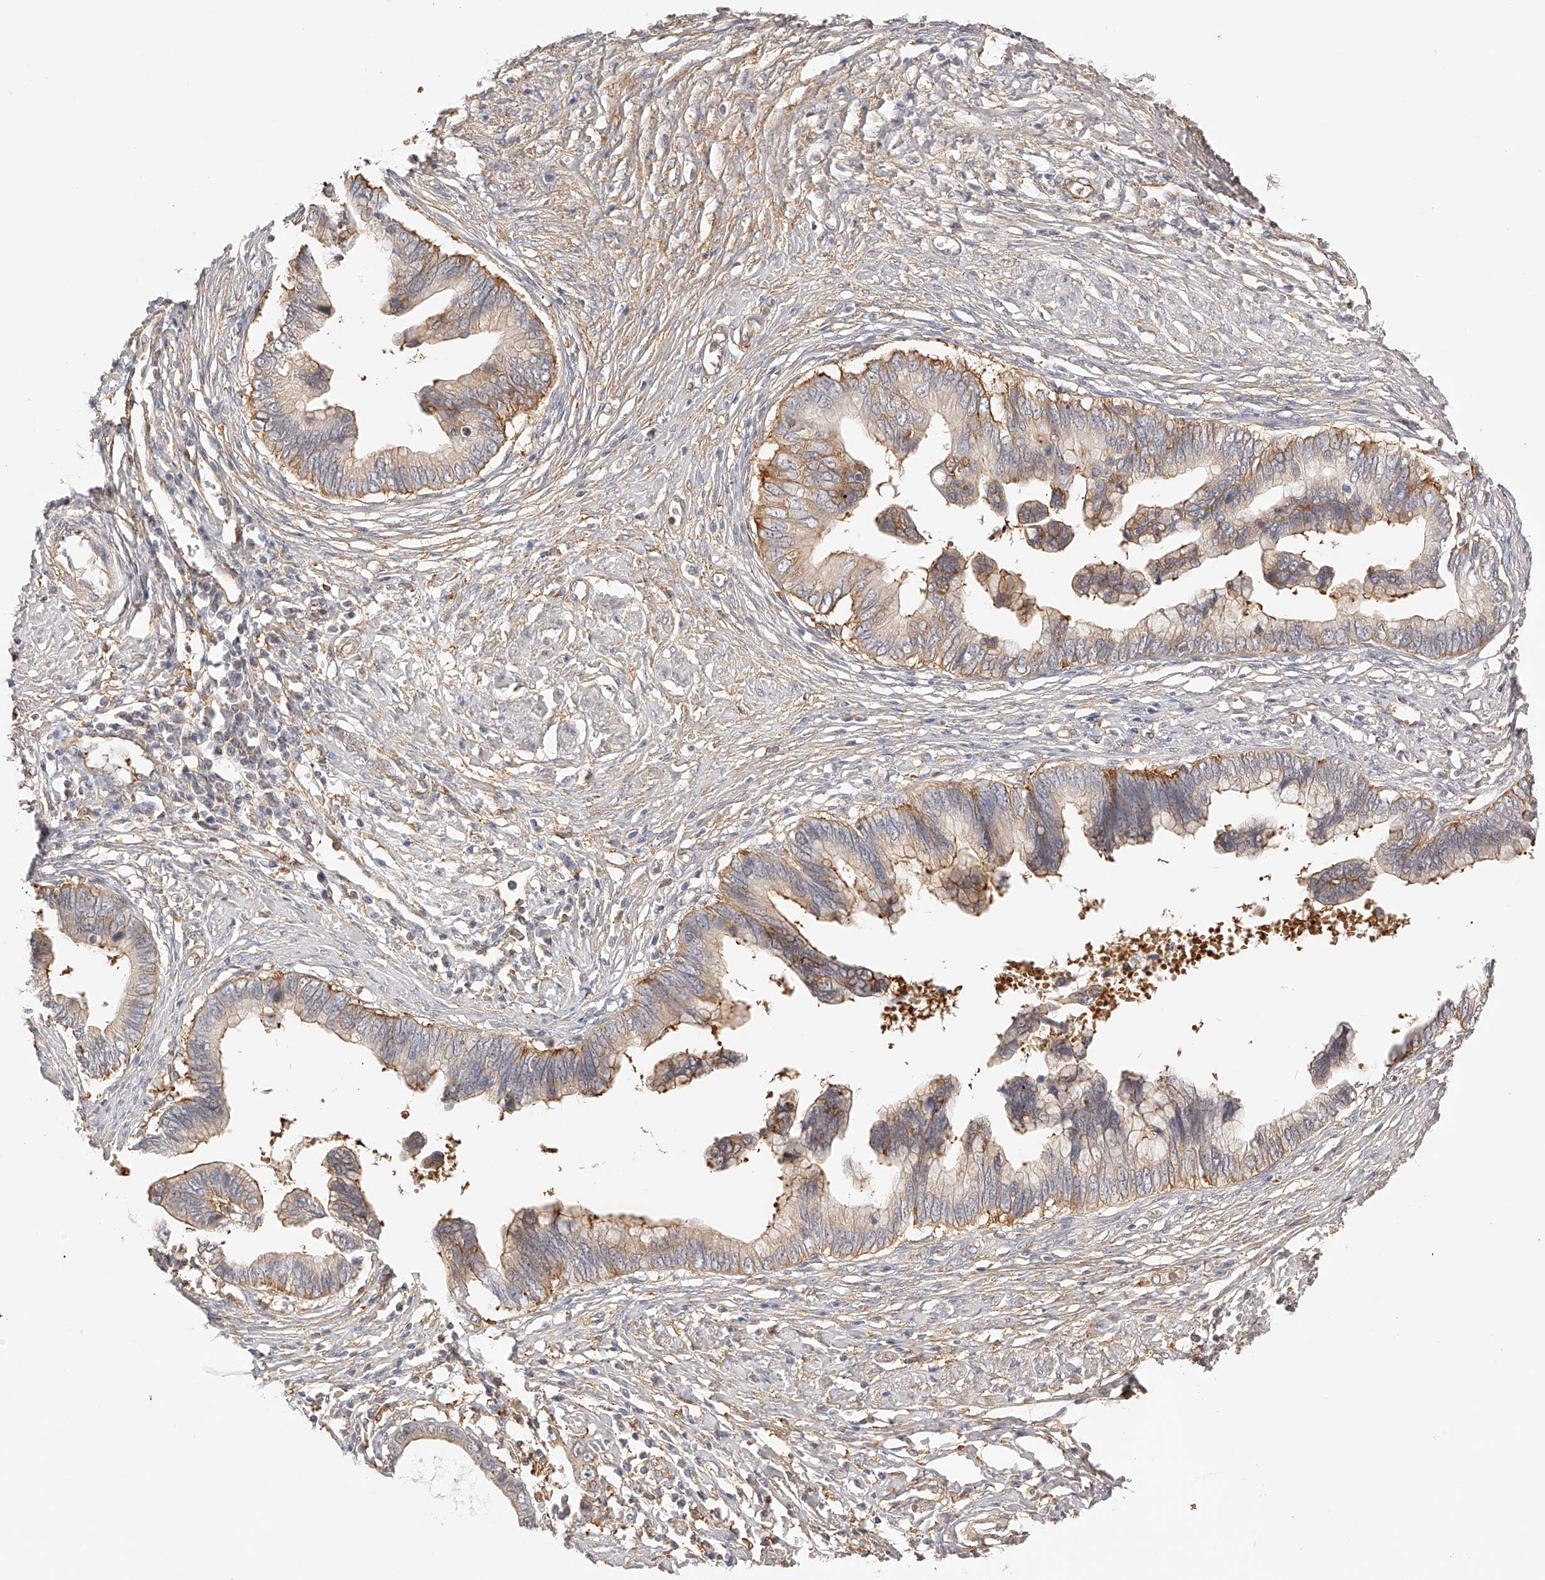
{"staining": {"intensity": "moderate", "quantity": "25%-75%", "location": "cytoplasmic/membranous"}, "tissue": "cervical cancer", "cell_type": "Tumor cells", "image_type": "cancer", "snomed": [{"axis": "morphology", "description": "Adenocarcinoma, NOS"}, {"axis": "topography", "description": "Cervix"}], "caption": "IHC micrograph of cervical cancer stained for a protein (brown), which reveals medium levels of moderate cytoplasmic/membranous staining in approximately 25%-75% of tumor cells.", "gene": "SYNC", "patient": {"sex": "female", "age": 44}}